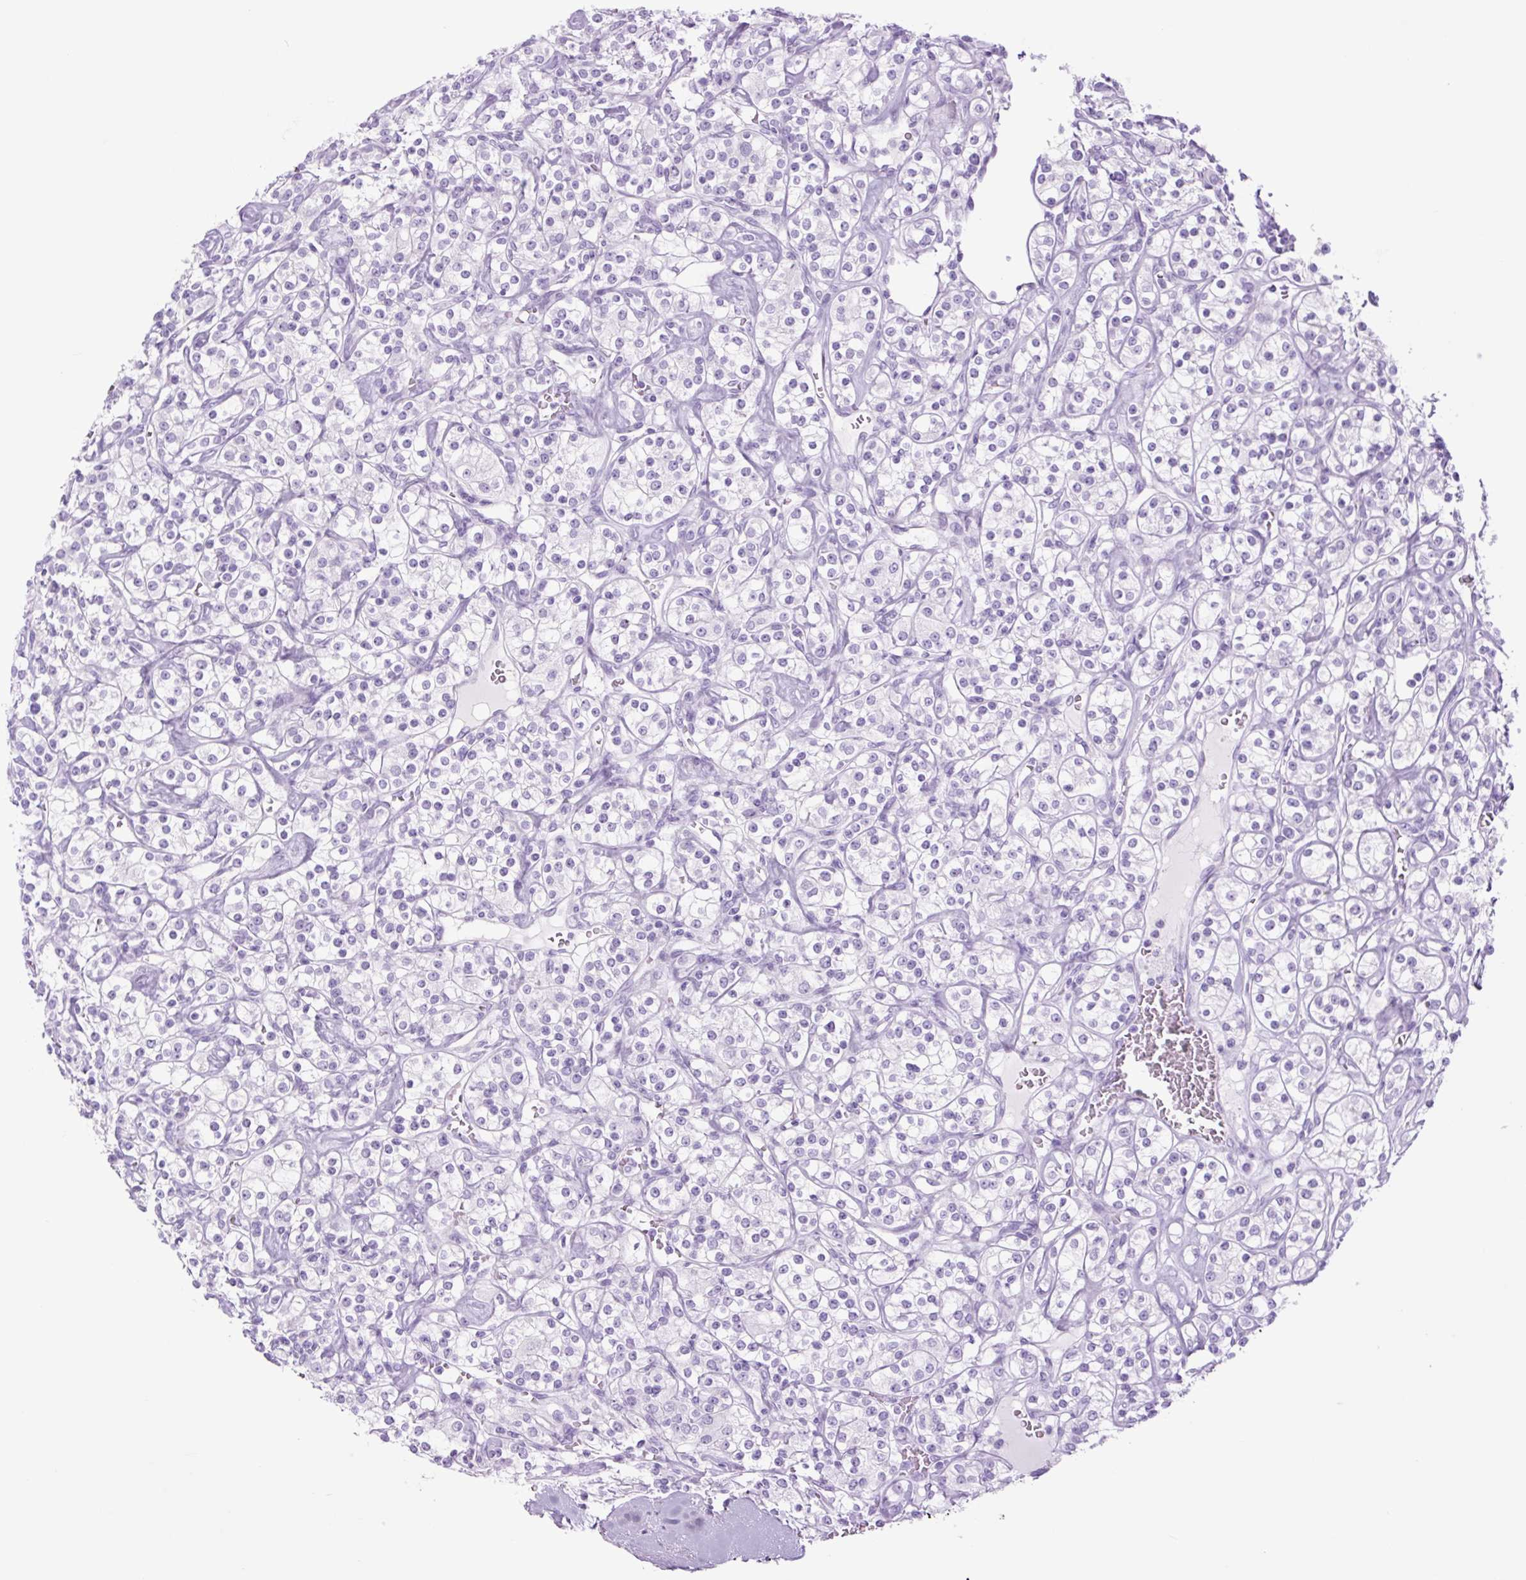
{"staining": {"intensity": "negative", "quantity": "none", "location": "none"}, "tissue": "renal cancer", "cell_type": "Tumor cells", "image_type": "cancer", "snomed": [{"axis": "morphology", "description": "Adenocarcinoma, NOS"}, {"axis": "topography", "description": "Kidney"}], "caption": "There is no significant positivity in tumor cells of renal cancer (adenocarcinoma). (DAB immunohistochemistry (IHC) visualized using brightfield microscopy, high magnification).", "gene": "TFF2", "patient": {"sex": "male", "age": 77}}